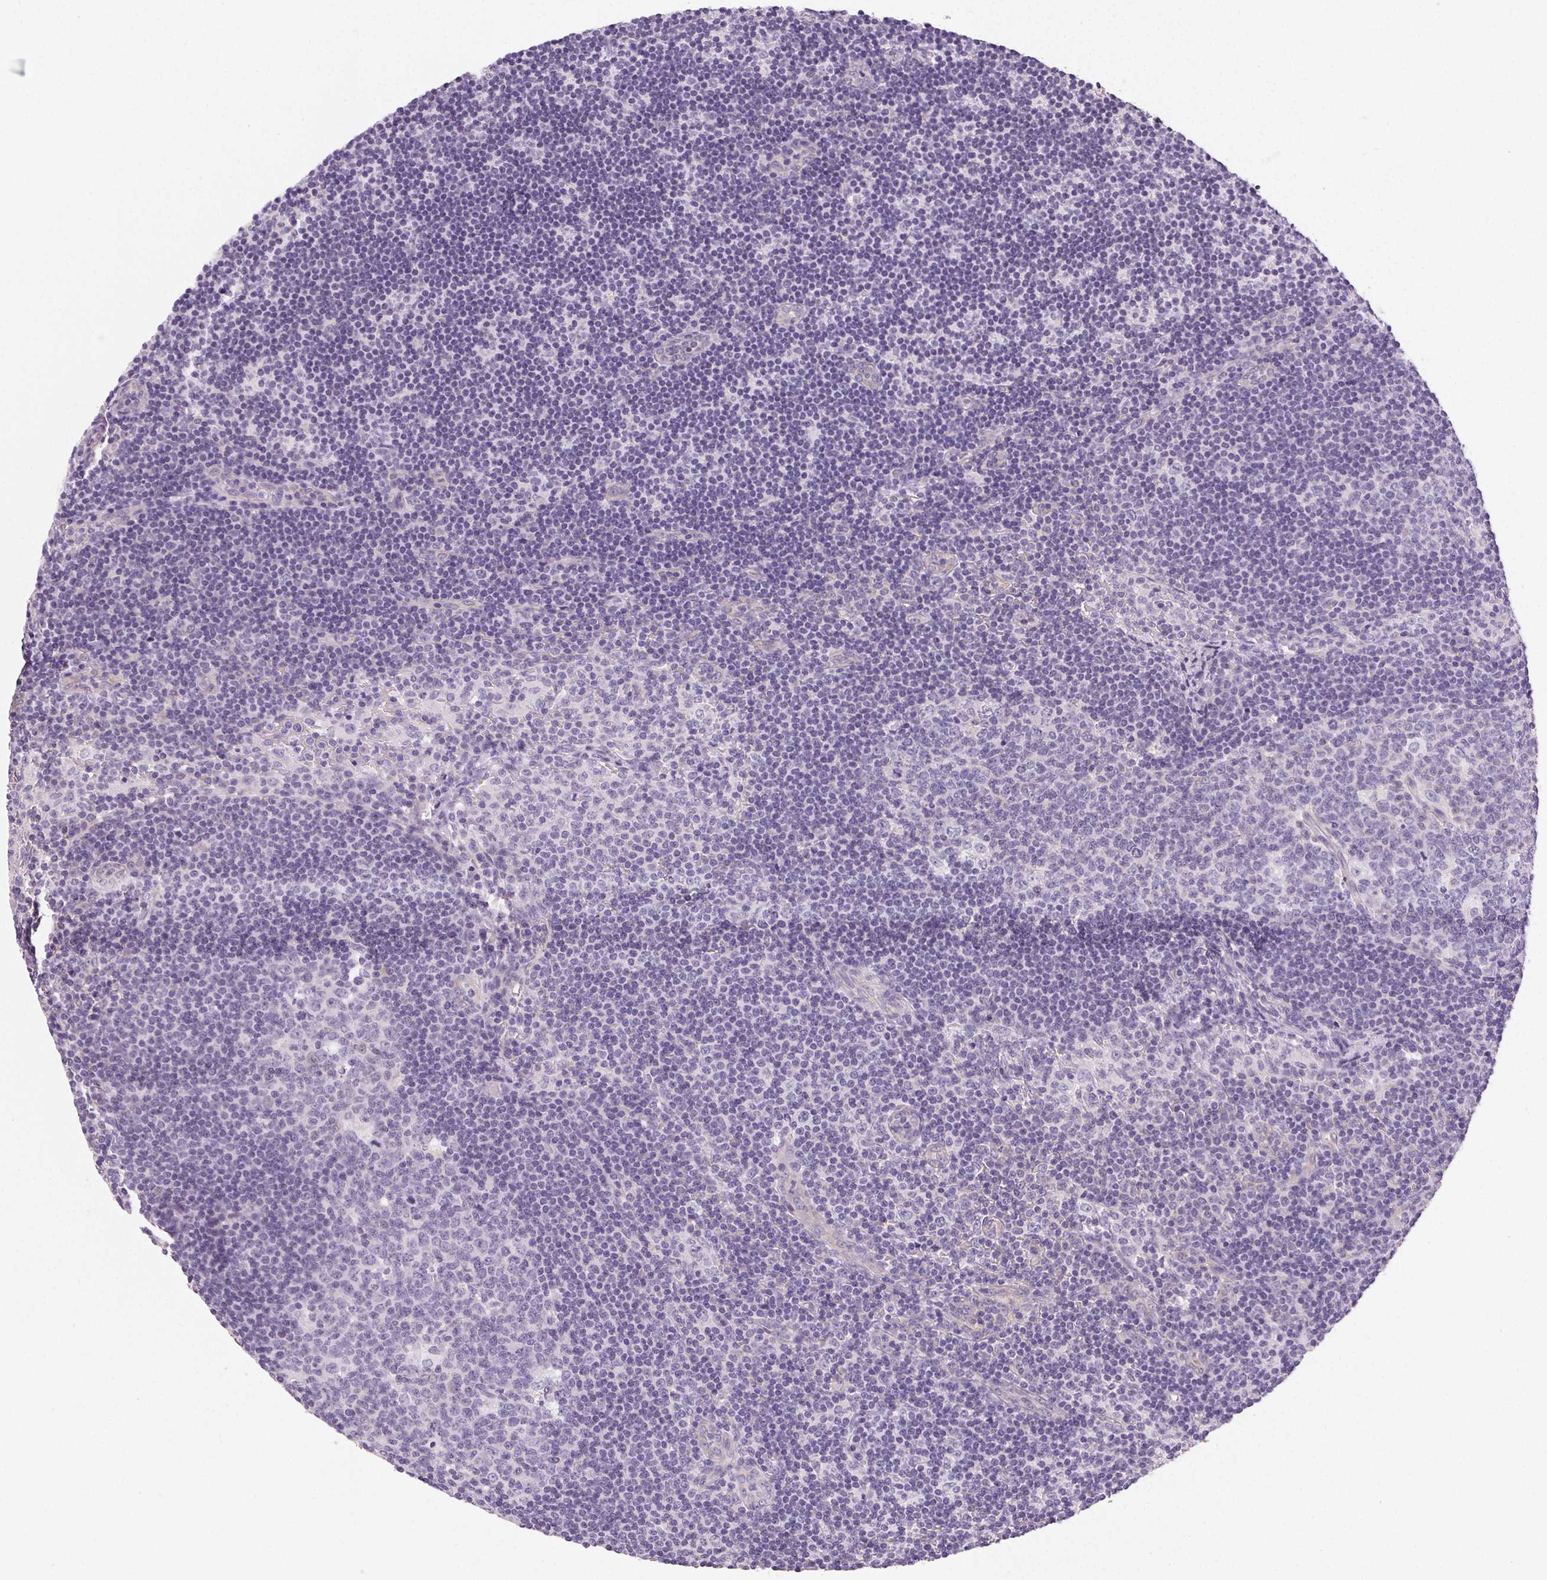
{"staining": {"intensity": "negative", "quantity": "none", "location": "none"}, "tissue": "lymph node", "cell_type": "Germinal center cells", "image_type": "normal", "snomed": [{"axis": "morphology", "description": "Normal tissue, NOS"}, {"axis": "topography", "description": "Lymph node"}], "caption": "DAB (3,3'-diaminobenzidine) immunohistochemical staining of normal lymph node reveals no significant staining in germinal center cells.", "gene": "CSN1S1", "patient": {"sex": "female", "age": 41}}